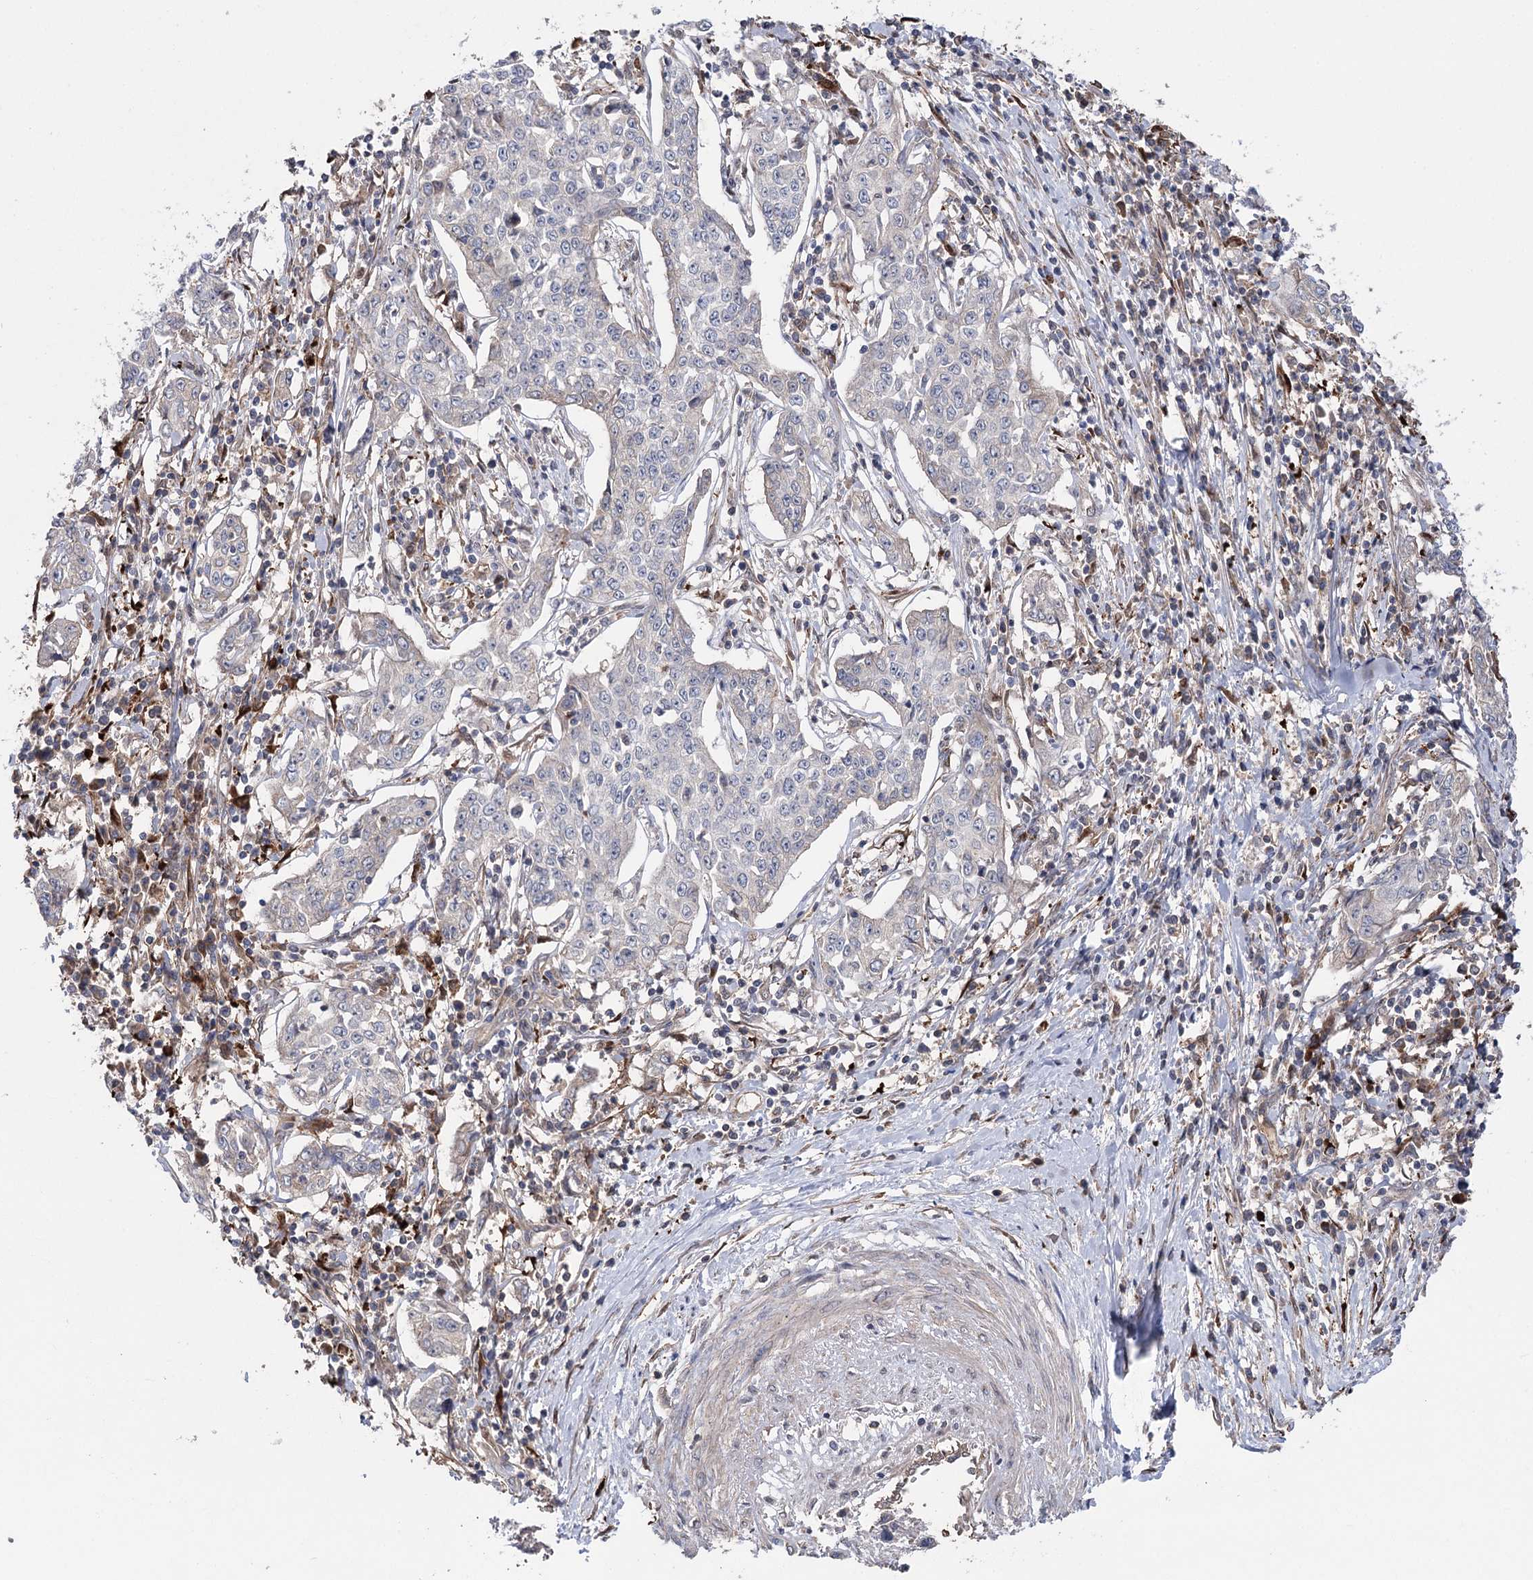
{"staining": {"intensity": "negative", "quantity": "none", "location": "none"}, "tissue": "cervical cancer", "cell_type": "Tumor cells", "image_type": "cancer", "snomed": [{"axis": "morphology", "description": "Squamous cell carcinoma, NOS"}, {"axis": "topography", "description": "Cervix"}], "caption": "Squamous cell carcinoma (cervical) was stained to show a protein in brown. There is no significant staining in tumor cells. (DAB (3,3'-diaminobenzidine) immunohistochemistry (IHC) with hematoxylin counter stain).", "gene": "OTUD1", "patient": {"sex": "female", "age": 35}}